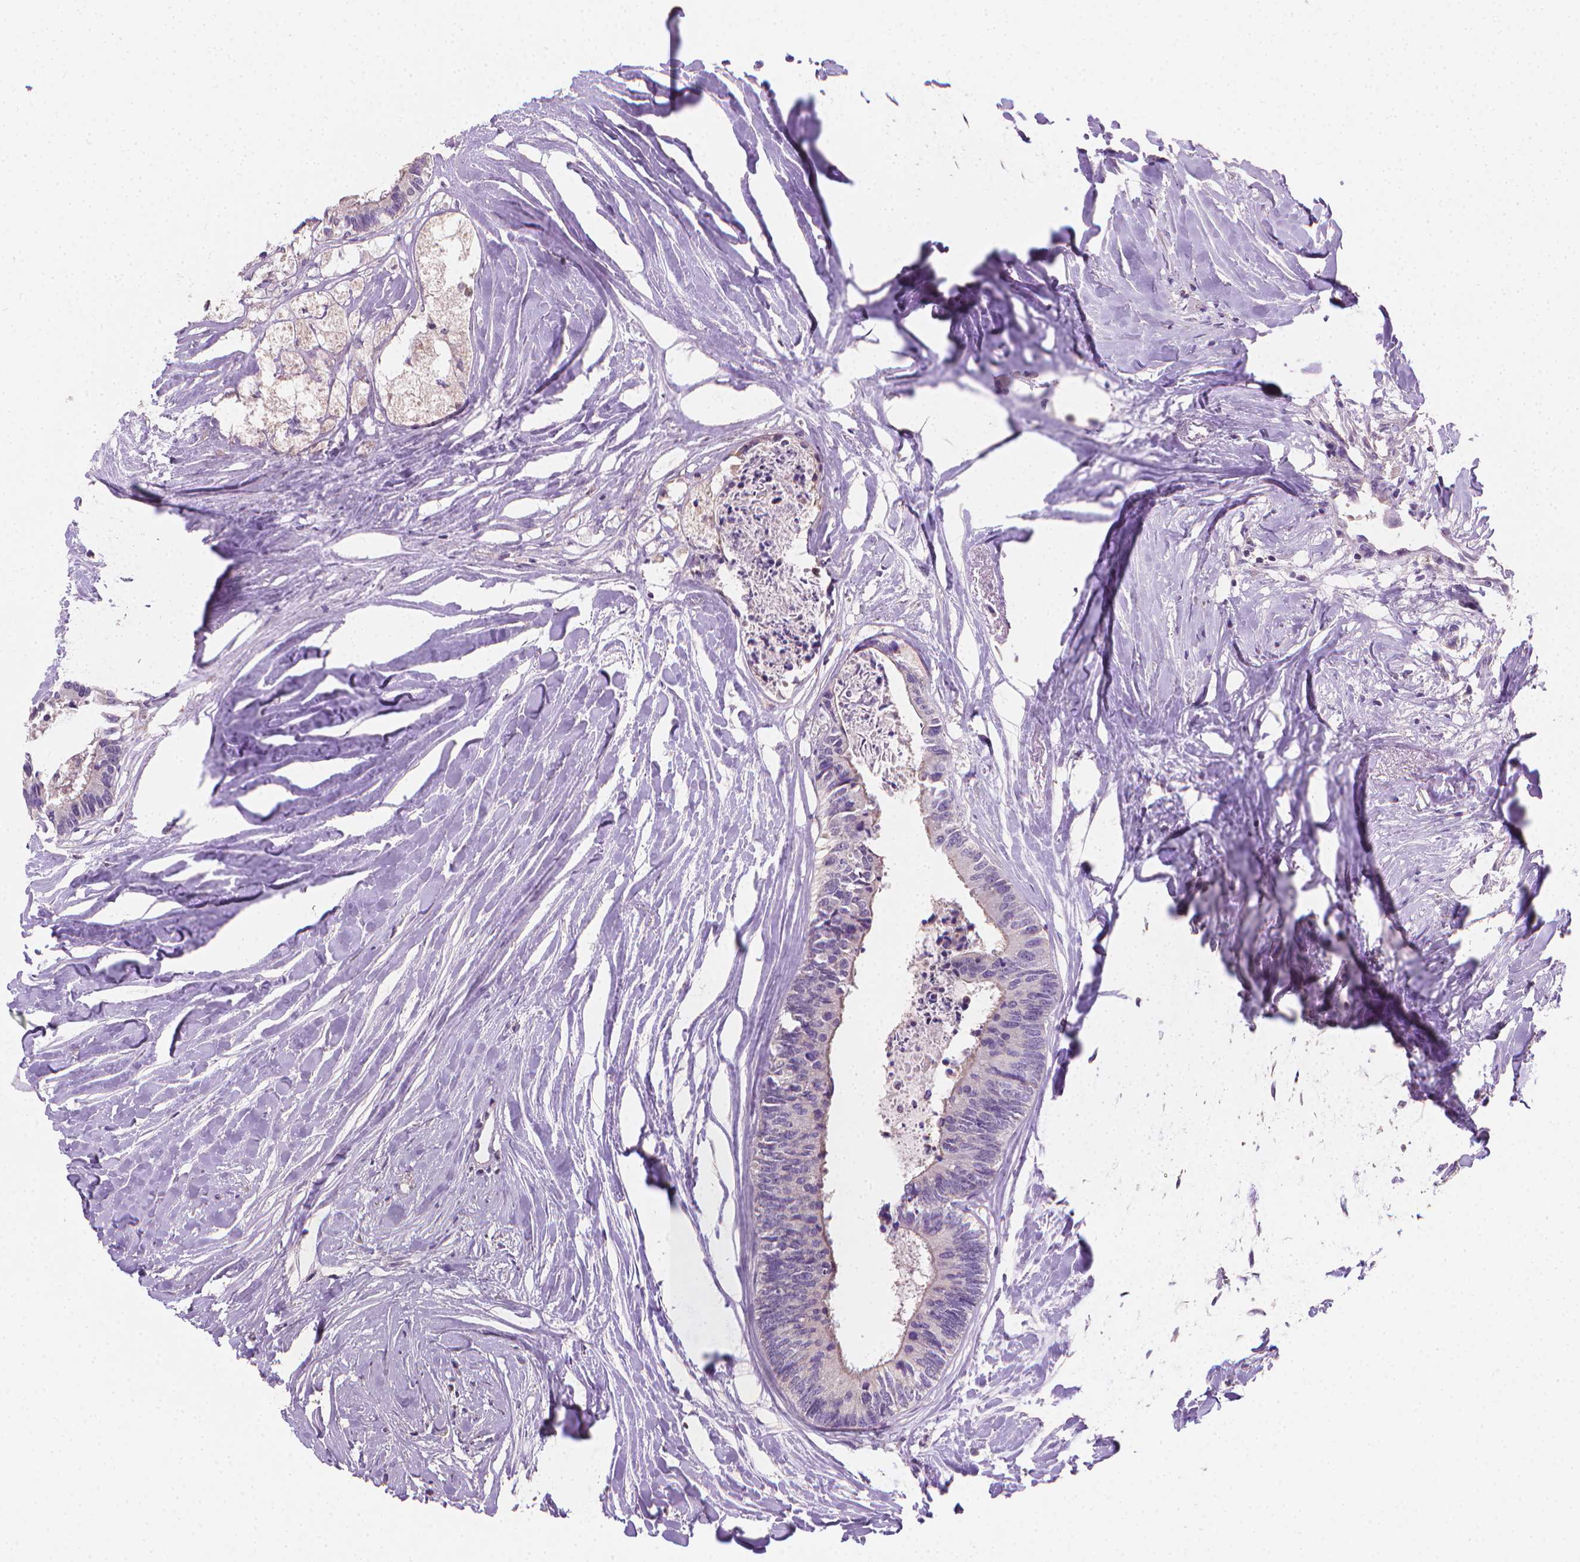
{"staining": {"intensity": "negative", "quantity": "none", "location": "none"}, "tissue": "colorectal cancer", "cell_type": "Tumor cells", "image_type": "cancer", "snomed": [{"axis": "morphology", "description": "Adenocarcinoma, NOS"}, {"axis": "topography", "description": "Colon"}, {"axis": "topography", "description": "Rectum"}], "caption": "DAB immunohistochemical staining of human colorectal cancer (adenocarcinoma) demonstrates no significant expression in tumor cells. (DAB IHC with hematoxylin counter stain).", "gene": "CATIP", "patient": {"sex": "male", "age": 57}}